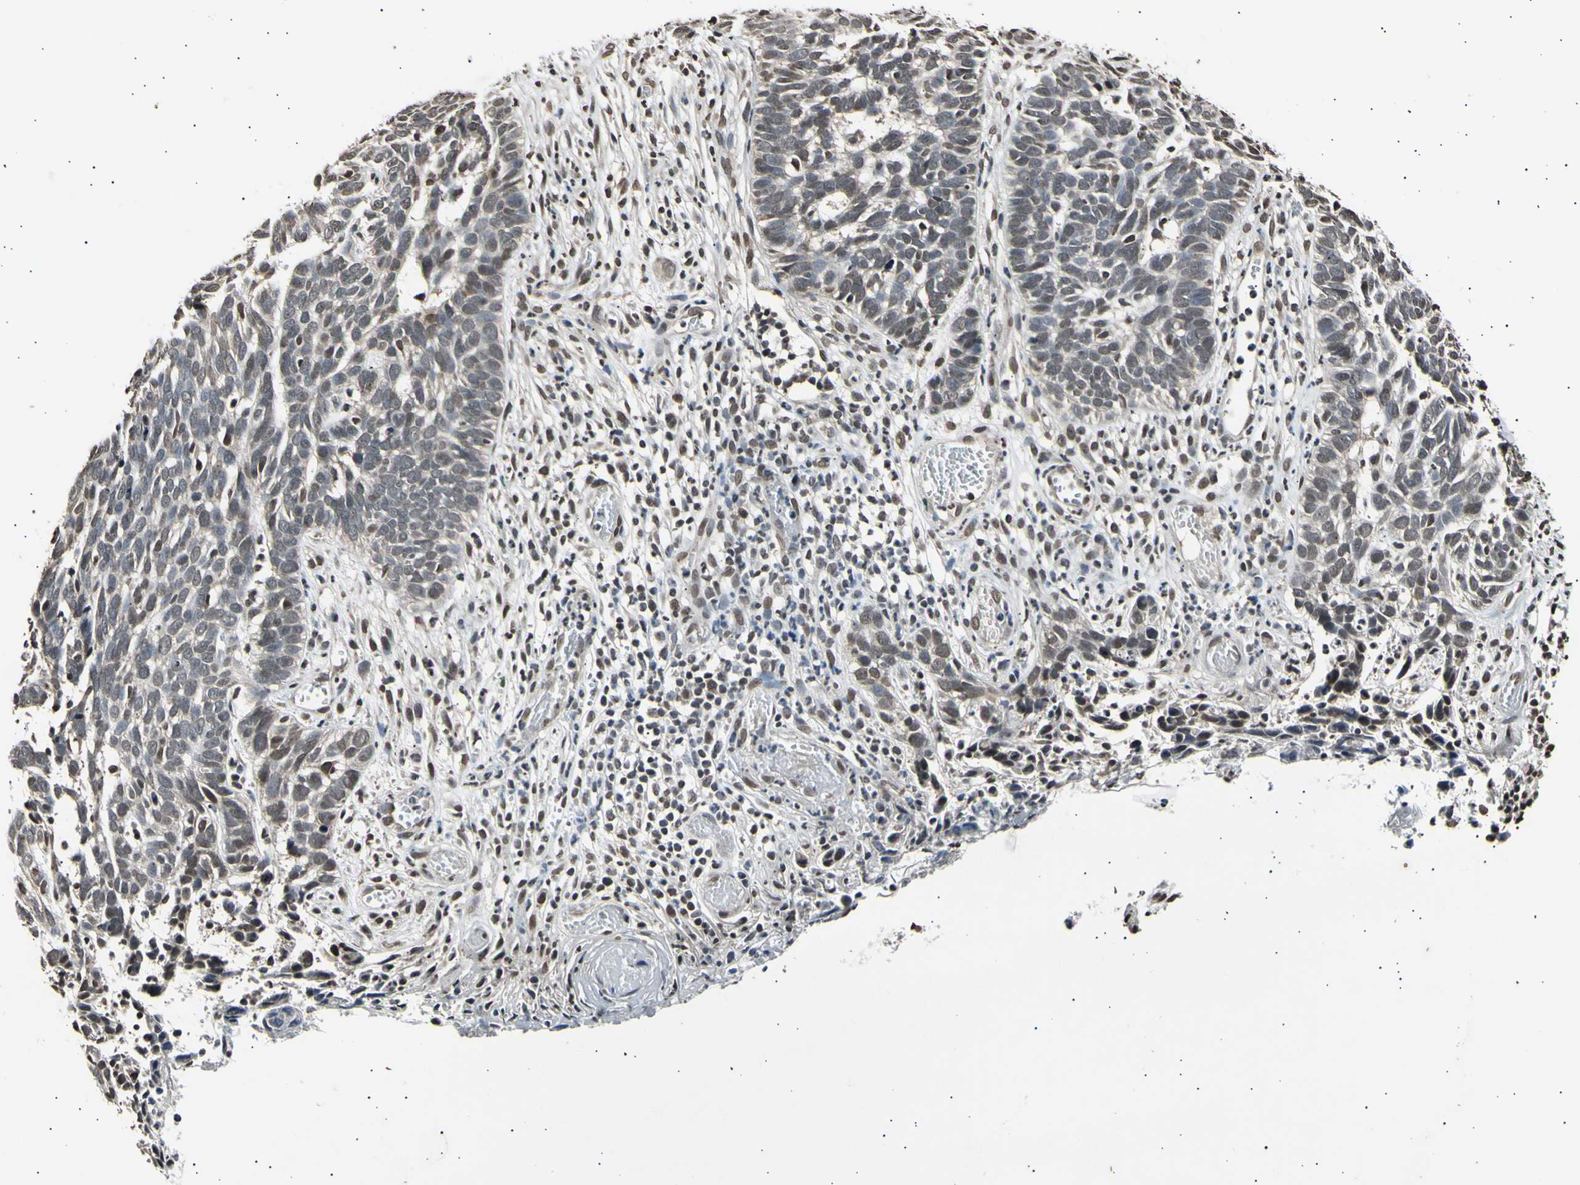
{"staining": {"intensity": "moderate", "quantity": ">75%", "location": "cytoplasmic/membranous,nuclear"}, "tissue": "skin cancer", "cell_type": "Tumor cells", "image_type": "cancer", "snomed": [{"axis": "morphology", "description": "Basal cell carcinoma"}, {"axis": "topography", "description": "Skin"}], "caption": "Human skin basal cell carcinoma stained with a brown dye displays moderate cytoplasmic/membranous and nuclear positive positivity in approximately >75% of tumor cells.", "gene": "ANAPC7", "patient": {"sex": "male", "age": 87}}